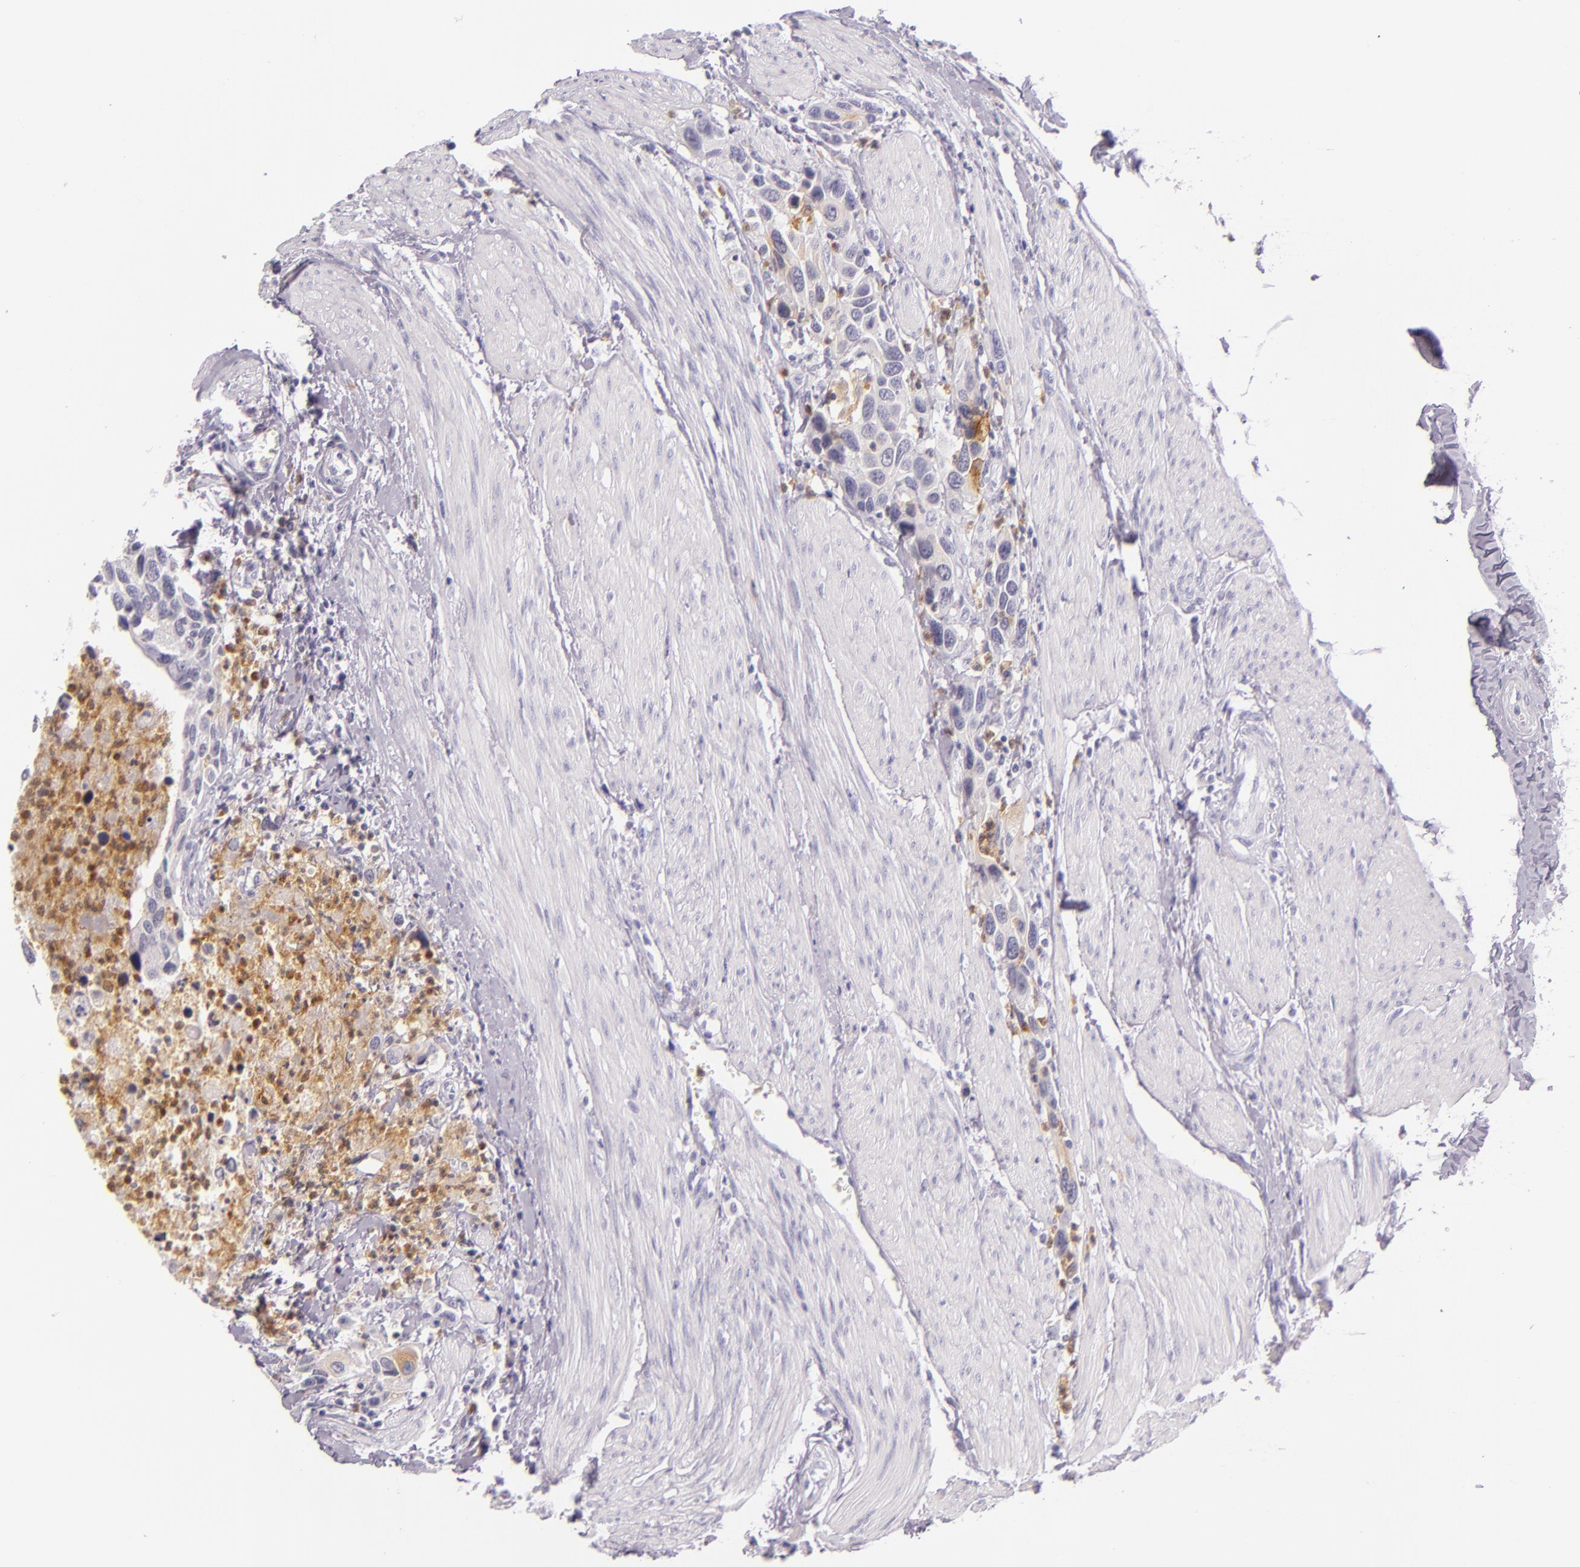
{"staining": {"intensity": "negative", "quantity": "none", "location": "none"}, "tissue": "urothelial cancer", "cell_type": "Tumor cells", "image_type": "cancer", "snomed": [{"axis": "morphology", "description": "Urothelial carcinoma, High grade"}, {"axis": "topography", "description": "Urinary bladder"}], "caption": "Immunohistochemical staining of human high-grade urothelial carcinoma exhibits no significant staining in tumor cells.", "gene": "CEACAM1", "patient": {"sex": "male", "age": 66}}